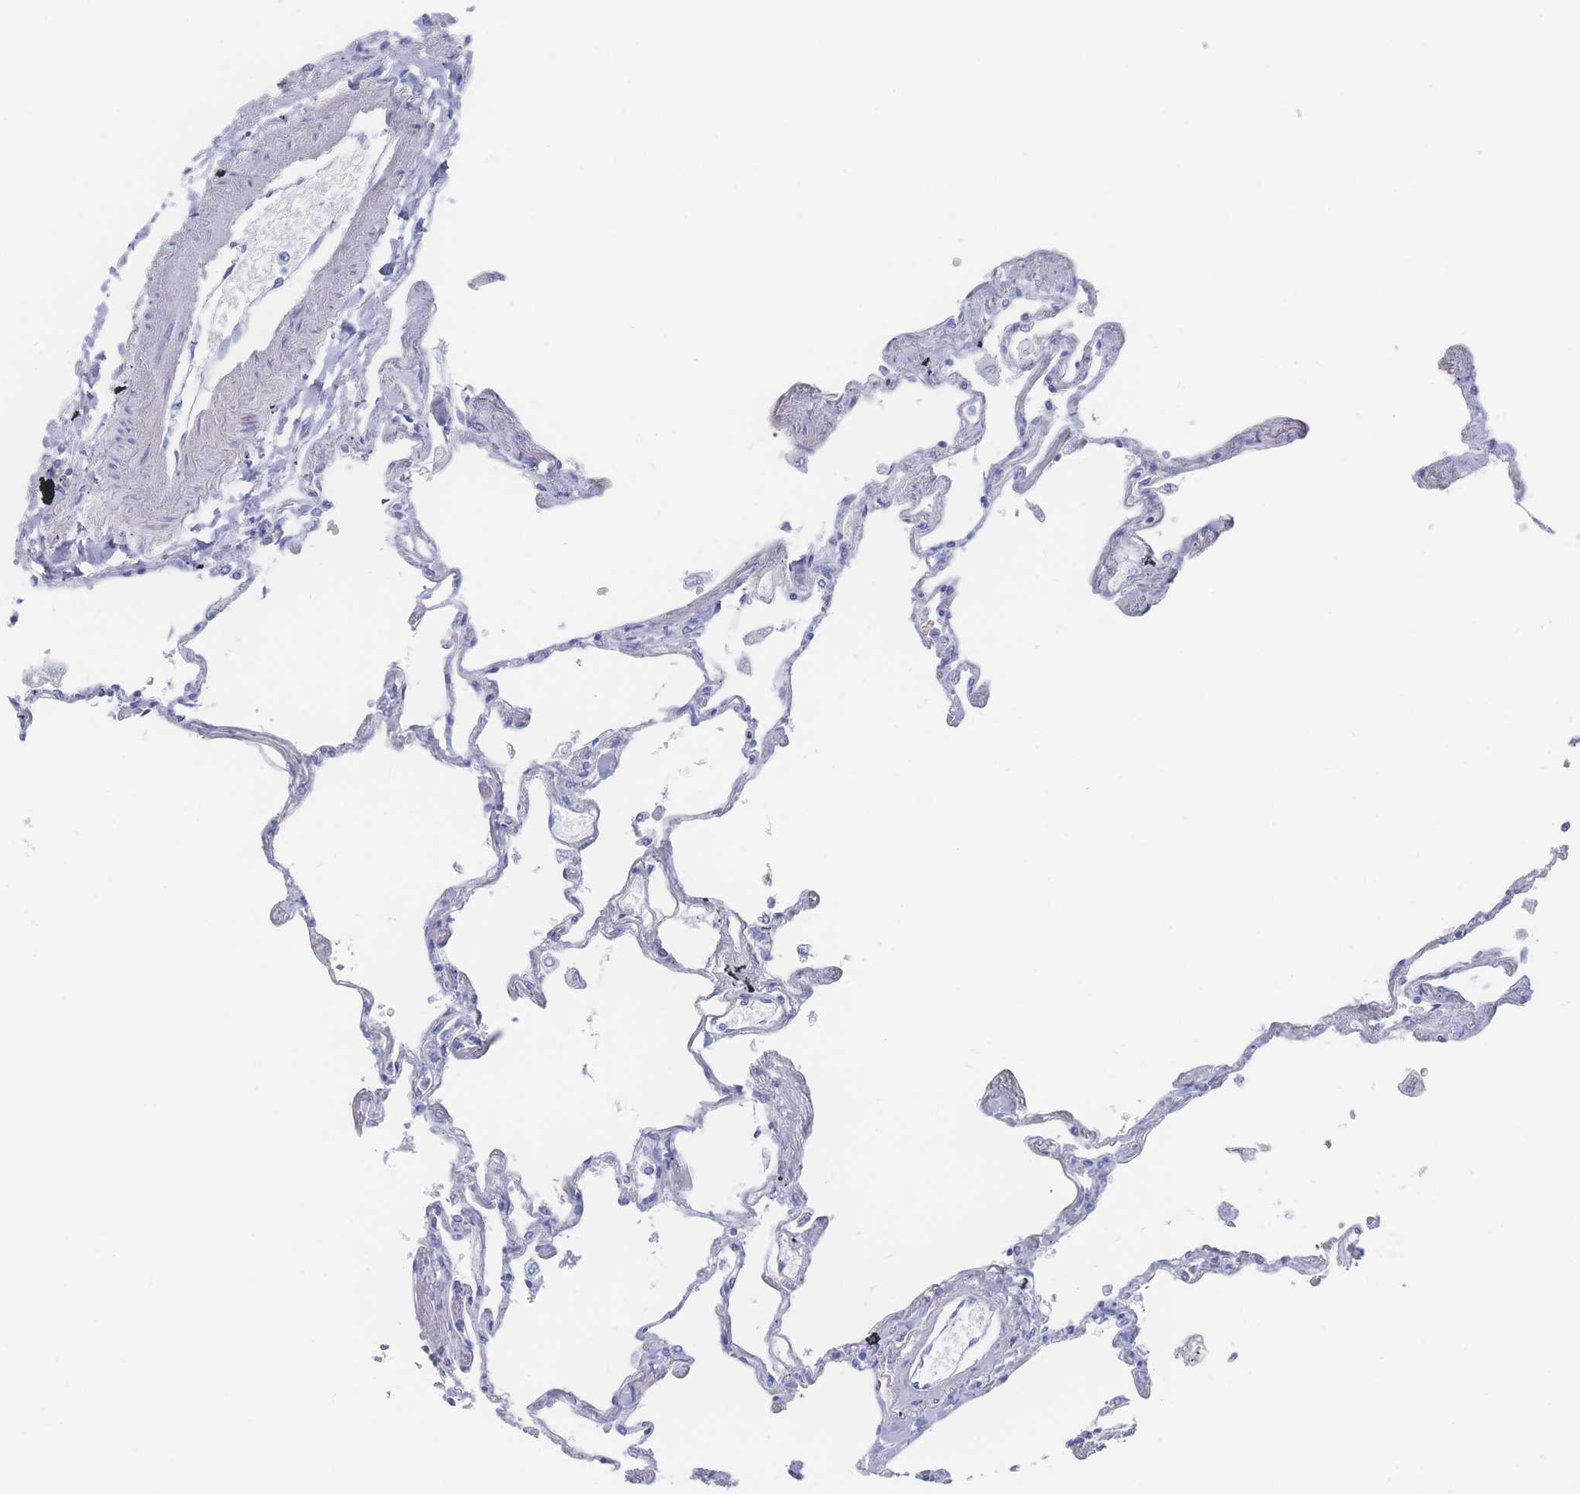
{"staining": {"intensity": "negative", "quantity": "none", "location": "none"}, "tissue": "lung", "cell_type": "Alveolar cells", "image_type": "normal", "snomed": [{"axis": "morphology", "description": "Normal tissue, NOS"}, {"axis": "topography", "description": "Lung"}], "caption": "Immunohistochemistry (IHC) of unremarkable human lung shows no staining in alveolar cells.", "gene": "SNPH", "patient": {"sex": "female", "age": 67}}